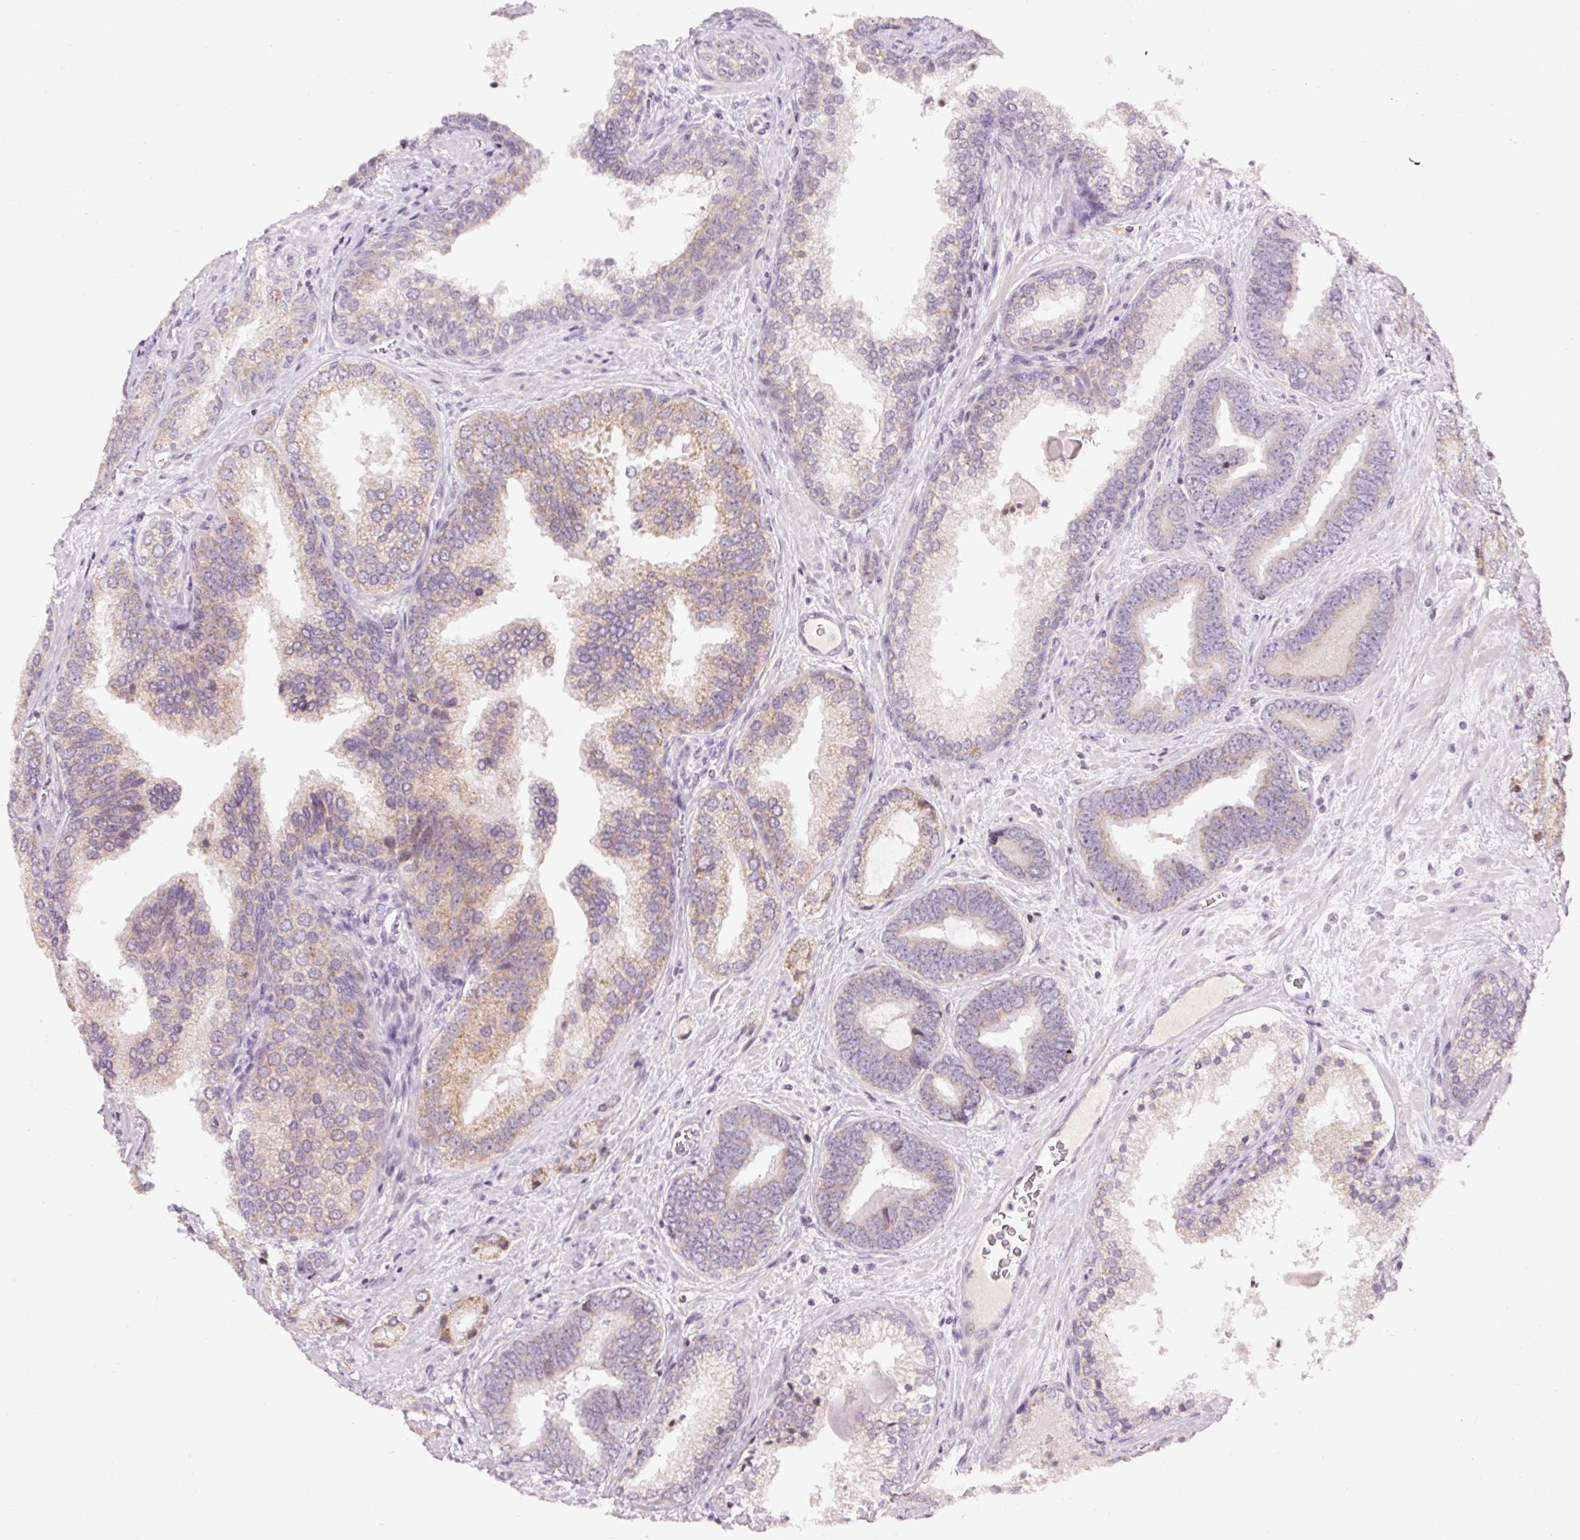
{"staining": {"intensity": "strong", "quantity": "25%-75%", "location": "cytoplasmic/membranous"}, "tissue": "prostate cancer", "cell_type": "Tumor cells", "image_type": "cancer", "snomed": [{"axis": "morphology", "description": "Adenocarcinoma, High grade"}, {"axis": "topography", "description": "Prostate"}], "caption": "Strong cytoplasmic/membranous expression for a protein is present in about 25%-75% of tumor cells of adenocarcinoma (high-grade) (prostate) using immunohistochemistry (IHC).", "gene": "ABHD11", "patient": {"sex": "male", "age": 63}}